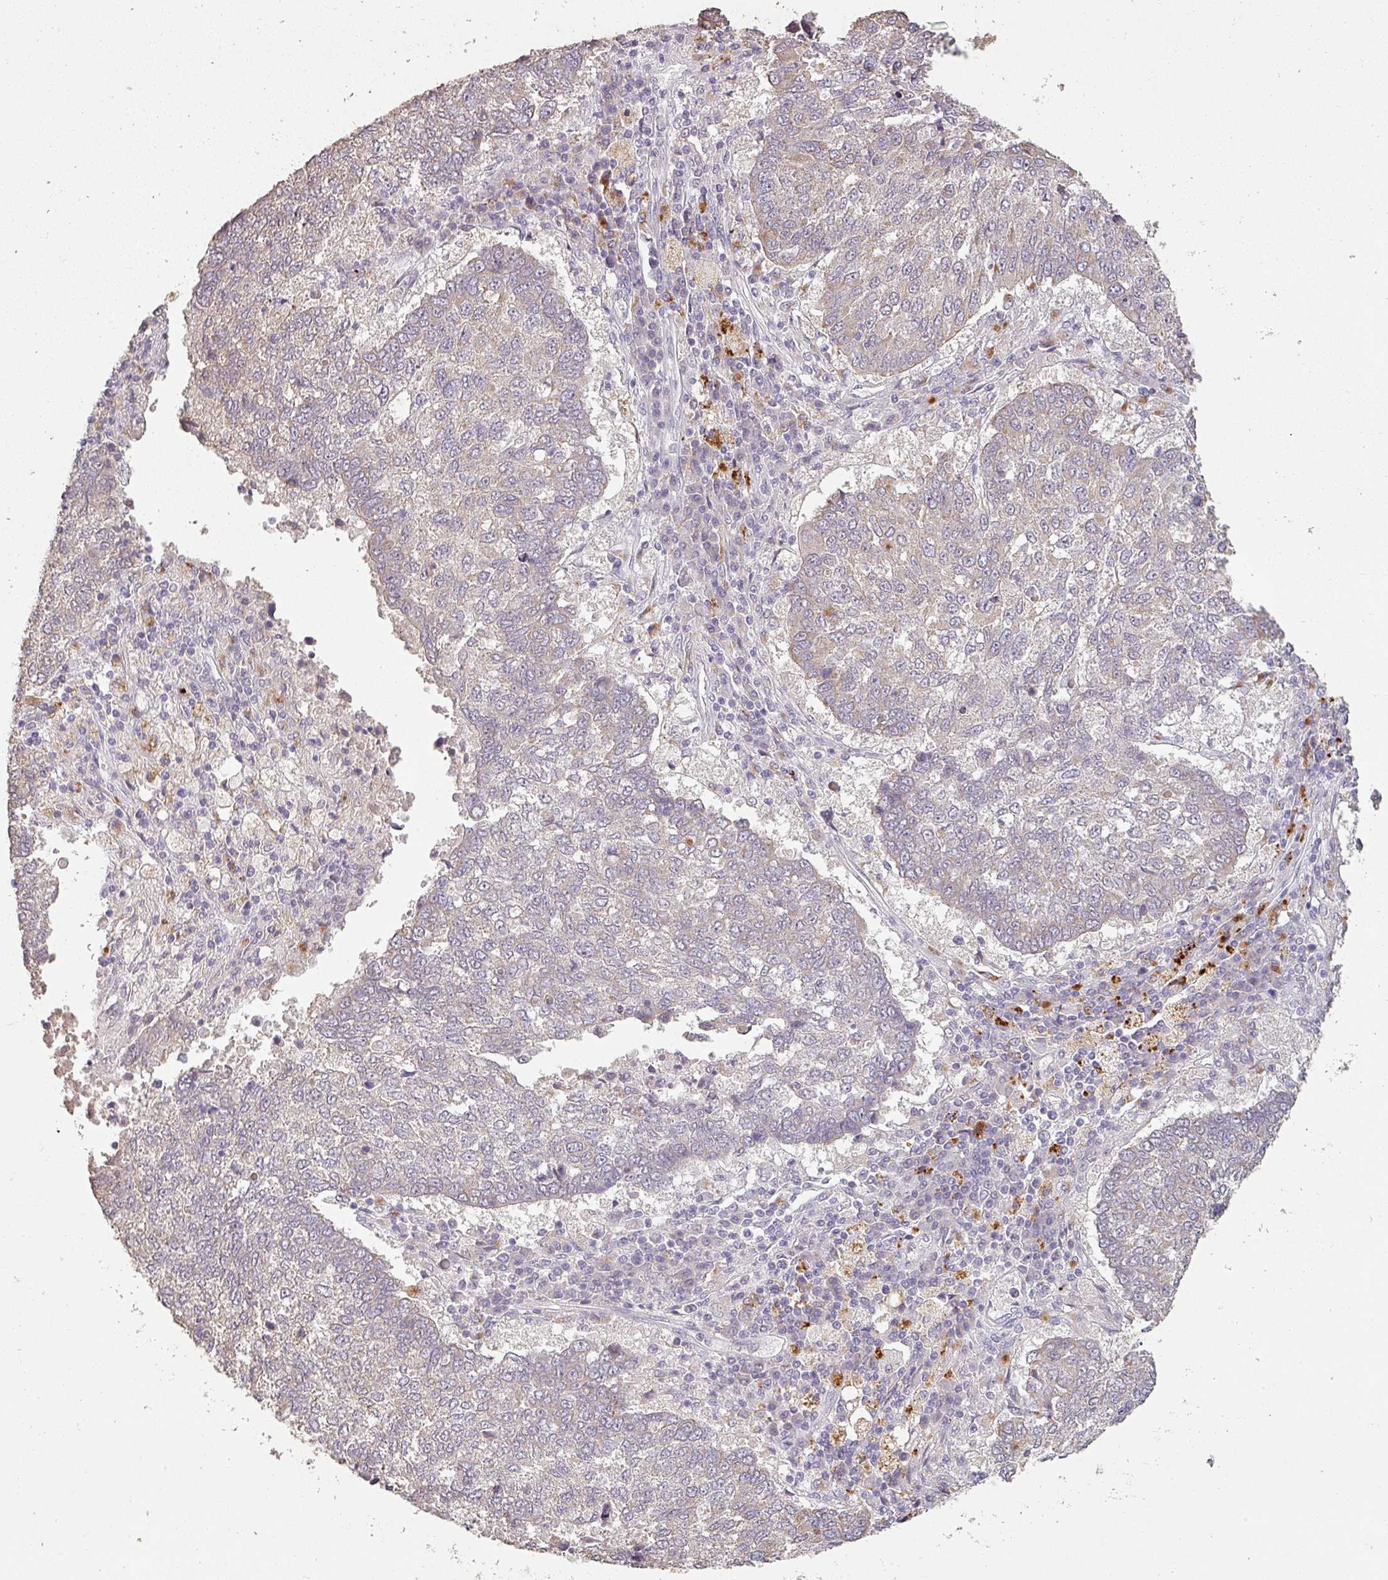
{"staining": {"intensity": "weak", "quantity": "<25%", "location": "cytoplasmic/membranous"}, "tissue": "lung cancer", "cell_type": "Tumor cells", "image_type": "cancer", "snomed": [{"axis": "morphology", "description": "Squamous cell carcinoma, NOS"}, {"axis": "topography", "description": "Lung"}], "caption": "A histopathology image of human lung cancer (squamous cell carcinoma) is negative for staining in tumor cells.", "gene": "LYPLA1", "patient": {"sex": "male", "age": 73}}